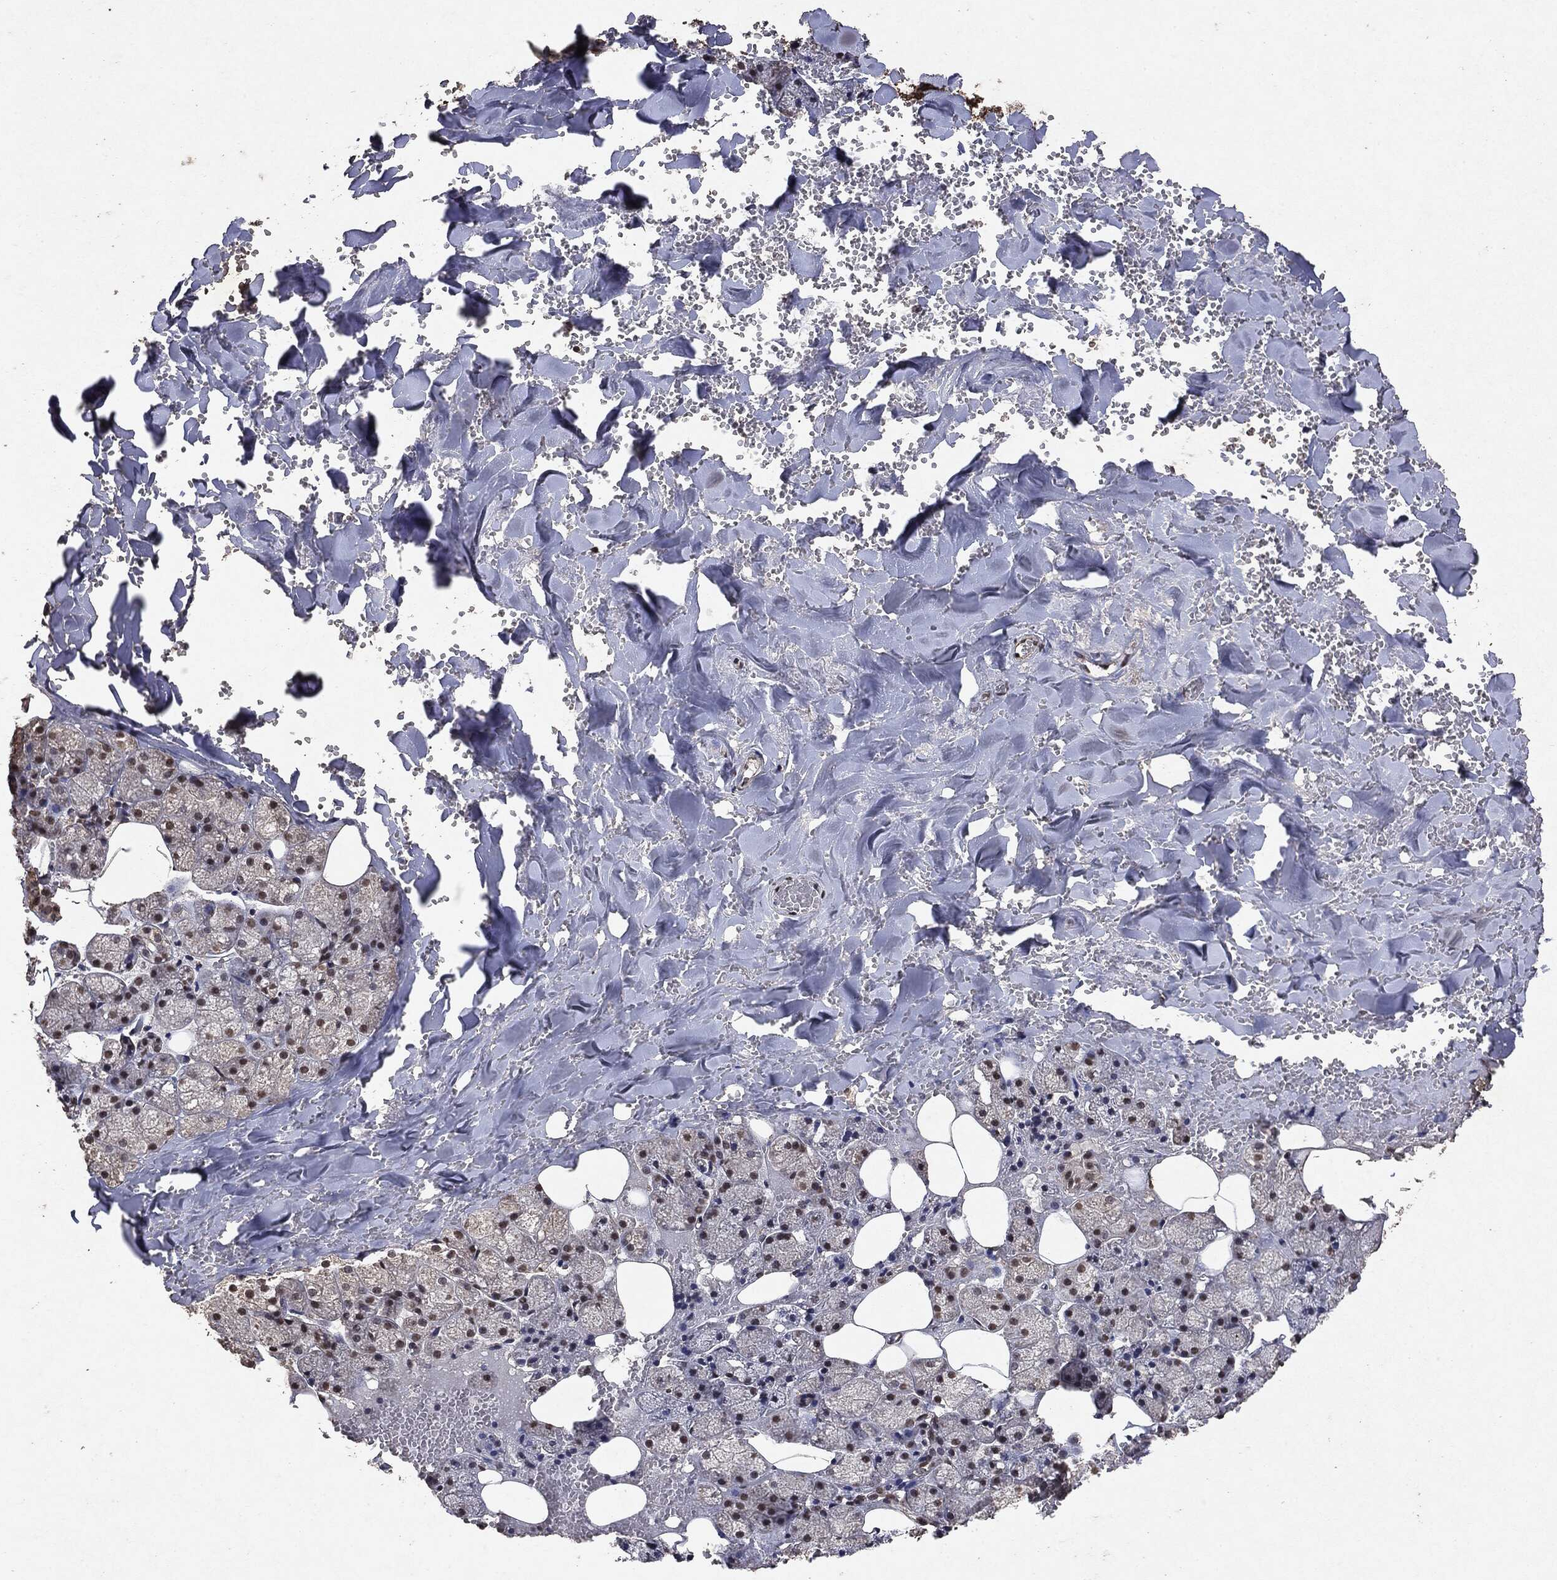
{"staining": {"intensity": "moderate", "quantity": "25%-75%", "location": "nuclear"}, "tissue": "salivary gland", "cell_type": "Glandular cells", "image_type": "normal", "snomed": [{"axis": "morphology", "description": "Normal tissue, NOS"}, {"axis": "topography", "description": "Salivary gland"}], "caption": "This is an image of IHC staining of normal salivary gland, which shows moderate expression in the nuclear of glandular cells.", "gene": "RAD18", "patient": {"sex": "male", "age": 38}}